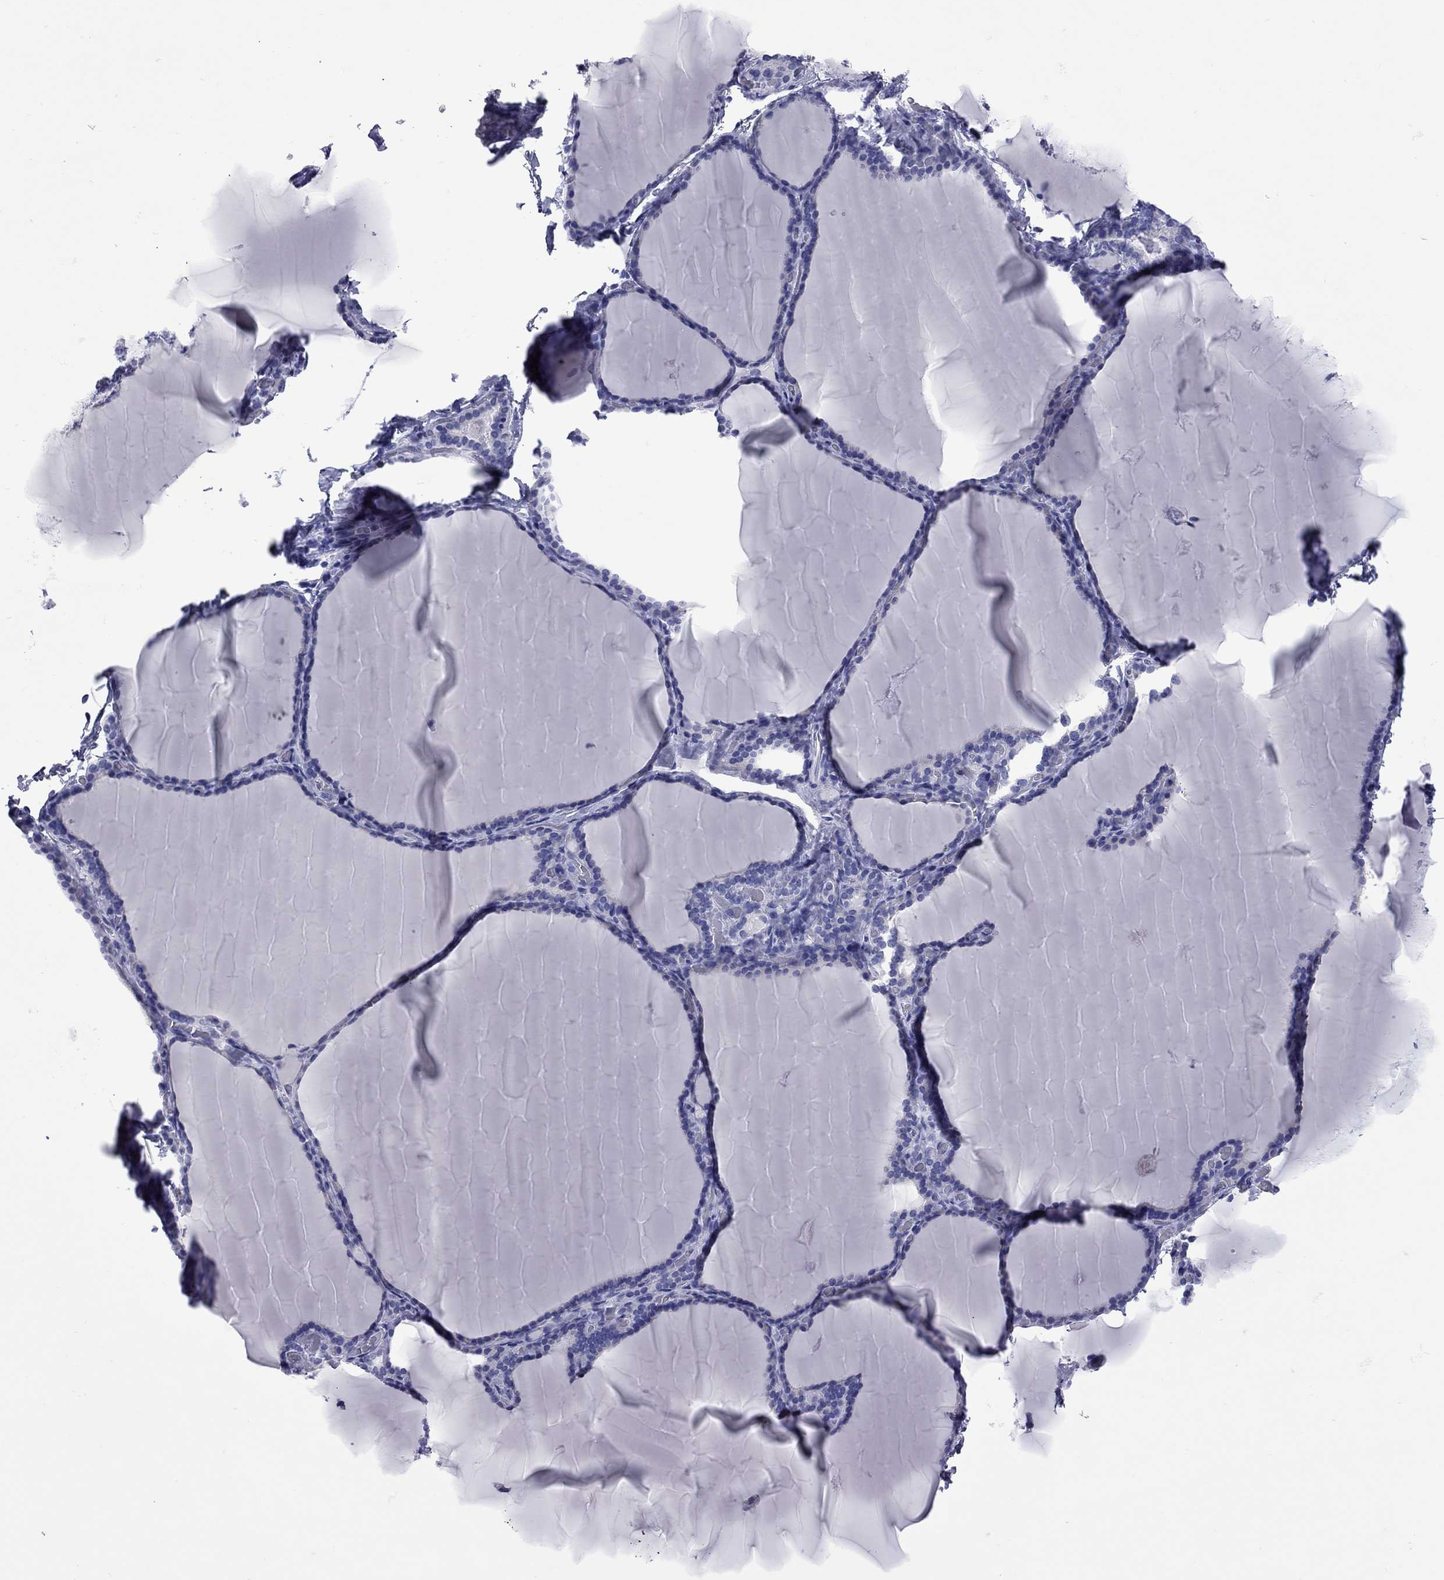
{"staining": {"intensity": "negative", "quantity": "none", "location": "none"}, "tissue": "thyroid gland", "cell_type": "Glandular cells", "image_type": "normal", "snomed": [{"axis": "morphology", "description": "Normal tissue, NOS"}, {"axis": "morphology", "description": "Hyperplasia, NOS"}, {"axis": "topography", "description": "Thyroid gland"}], "caption": "Glandular cells show no significant protein expression in normal thyroid gland. Nuclei are stained in blue.", "gene": "EPPIN", "patient": {"sex": "female", "age": 27}}